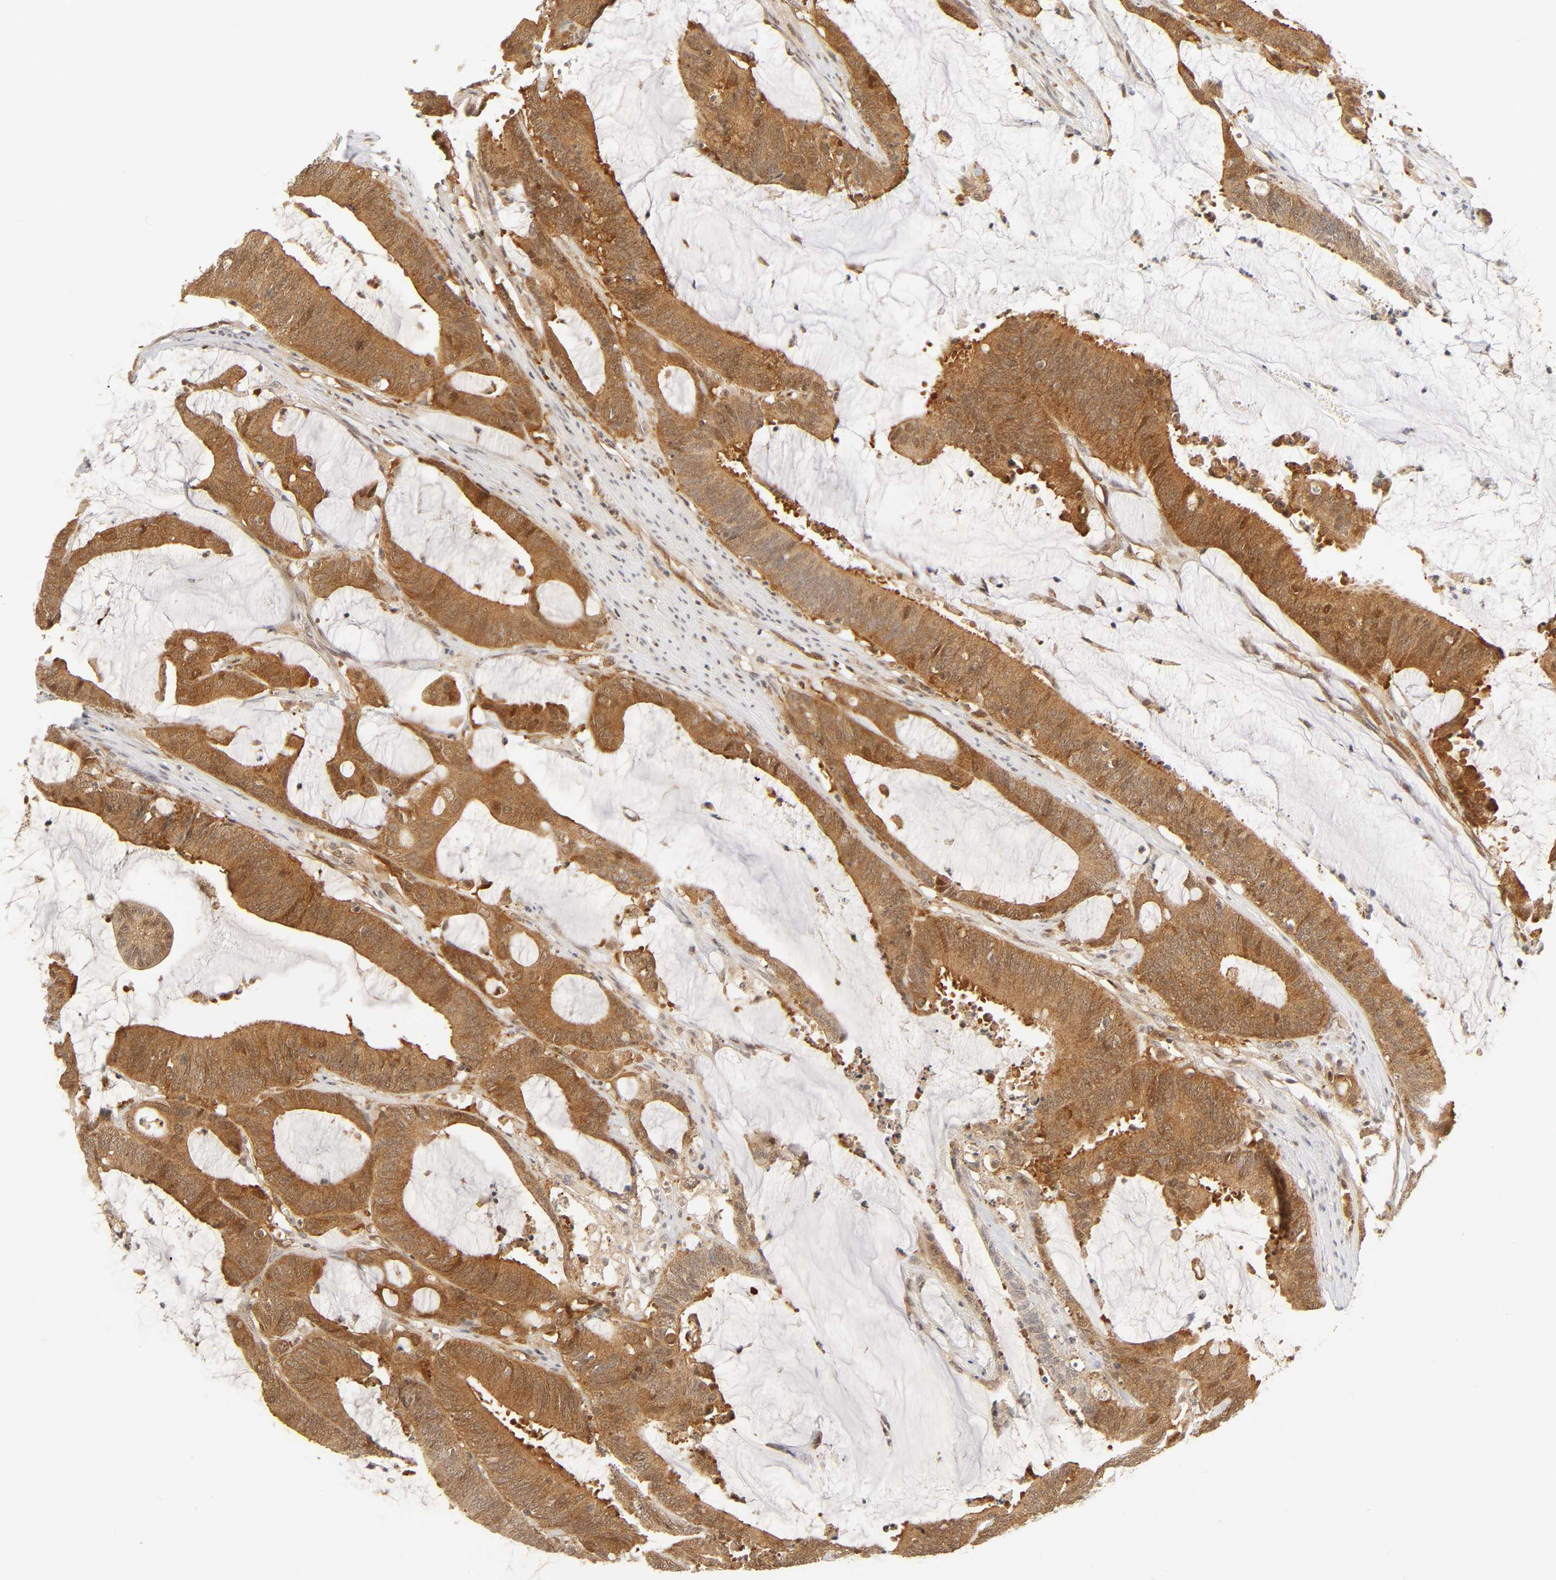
{"staining": {"intensity": "moderate", "quantity": ">75%", "location": "cytoplasmic/membranous,nuclear"}, "tissue": "colorectal cancer", "cell_type": "Tumor cells", "image_type": "cancer", "snomed": [{"axis": "morphology", "description": "Adenocarcinoma, NOS"}, {"axis": "topography", "description": "Rectum"}], "caption": "This is a photomicrograph of immunohistochemistry (IHC) staining of colorectal adenocarcinoma, which shows moderate expression in the cytoplasmic/membranous and nuclear of tumor cells.", "gene": "CDC37", "patient": {"sex": "female", "age": 66}}